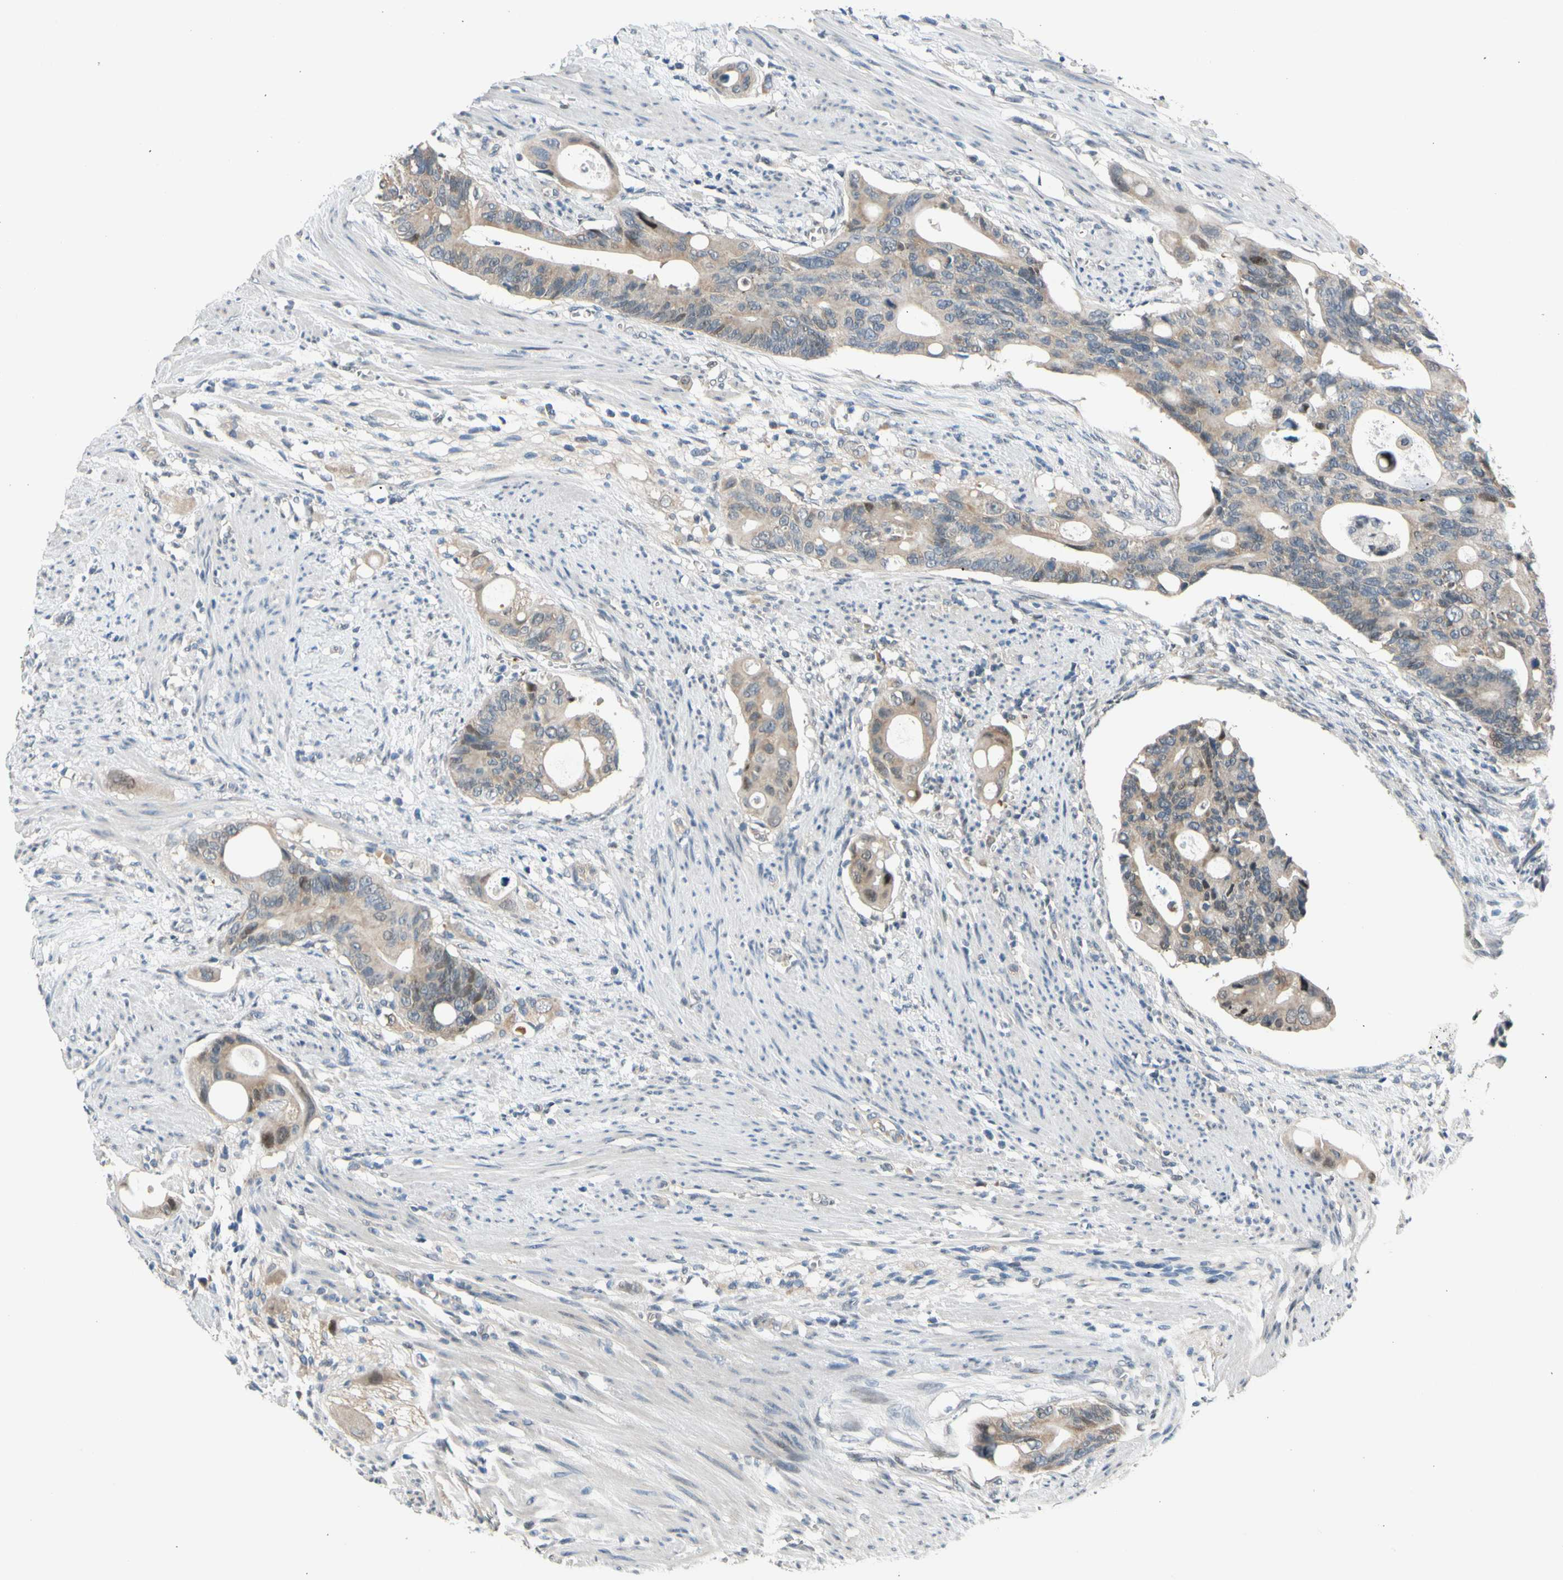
{"staining": {"intensity": "moderate", "quantity": "<25%", "location": "cytoplasmic/membranous,nuclear"}, "tissue": "colorectal cancer", "cell_type": "Tumor cells", "image_type": "cancer", "snomed": [{"axis": "morphology", "description": "Adenocarcinoma, NOS"}, {"axis": "topography", "description": "Colon"}], "caption": "Tumor cells demonstrate low levels of moderate cytoplasmic/membranous and nuclear expression in approximately <25% of cells in adenocarcinoma (colorectal).", "gene": "ZNF184", "patient": {"sex": "female", "age": 57}}